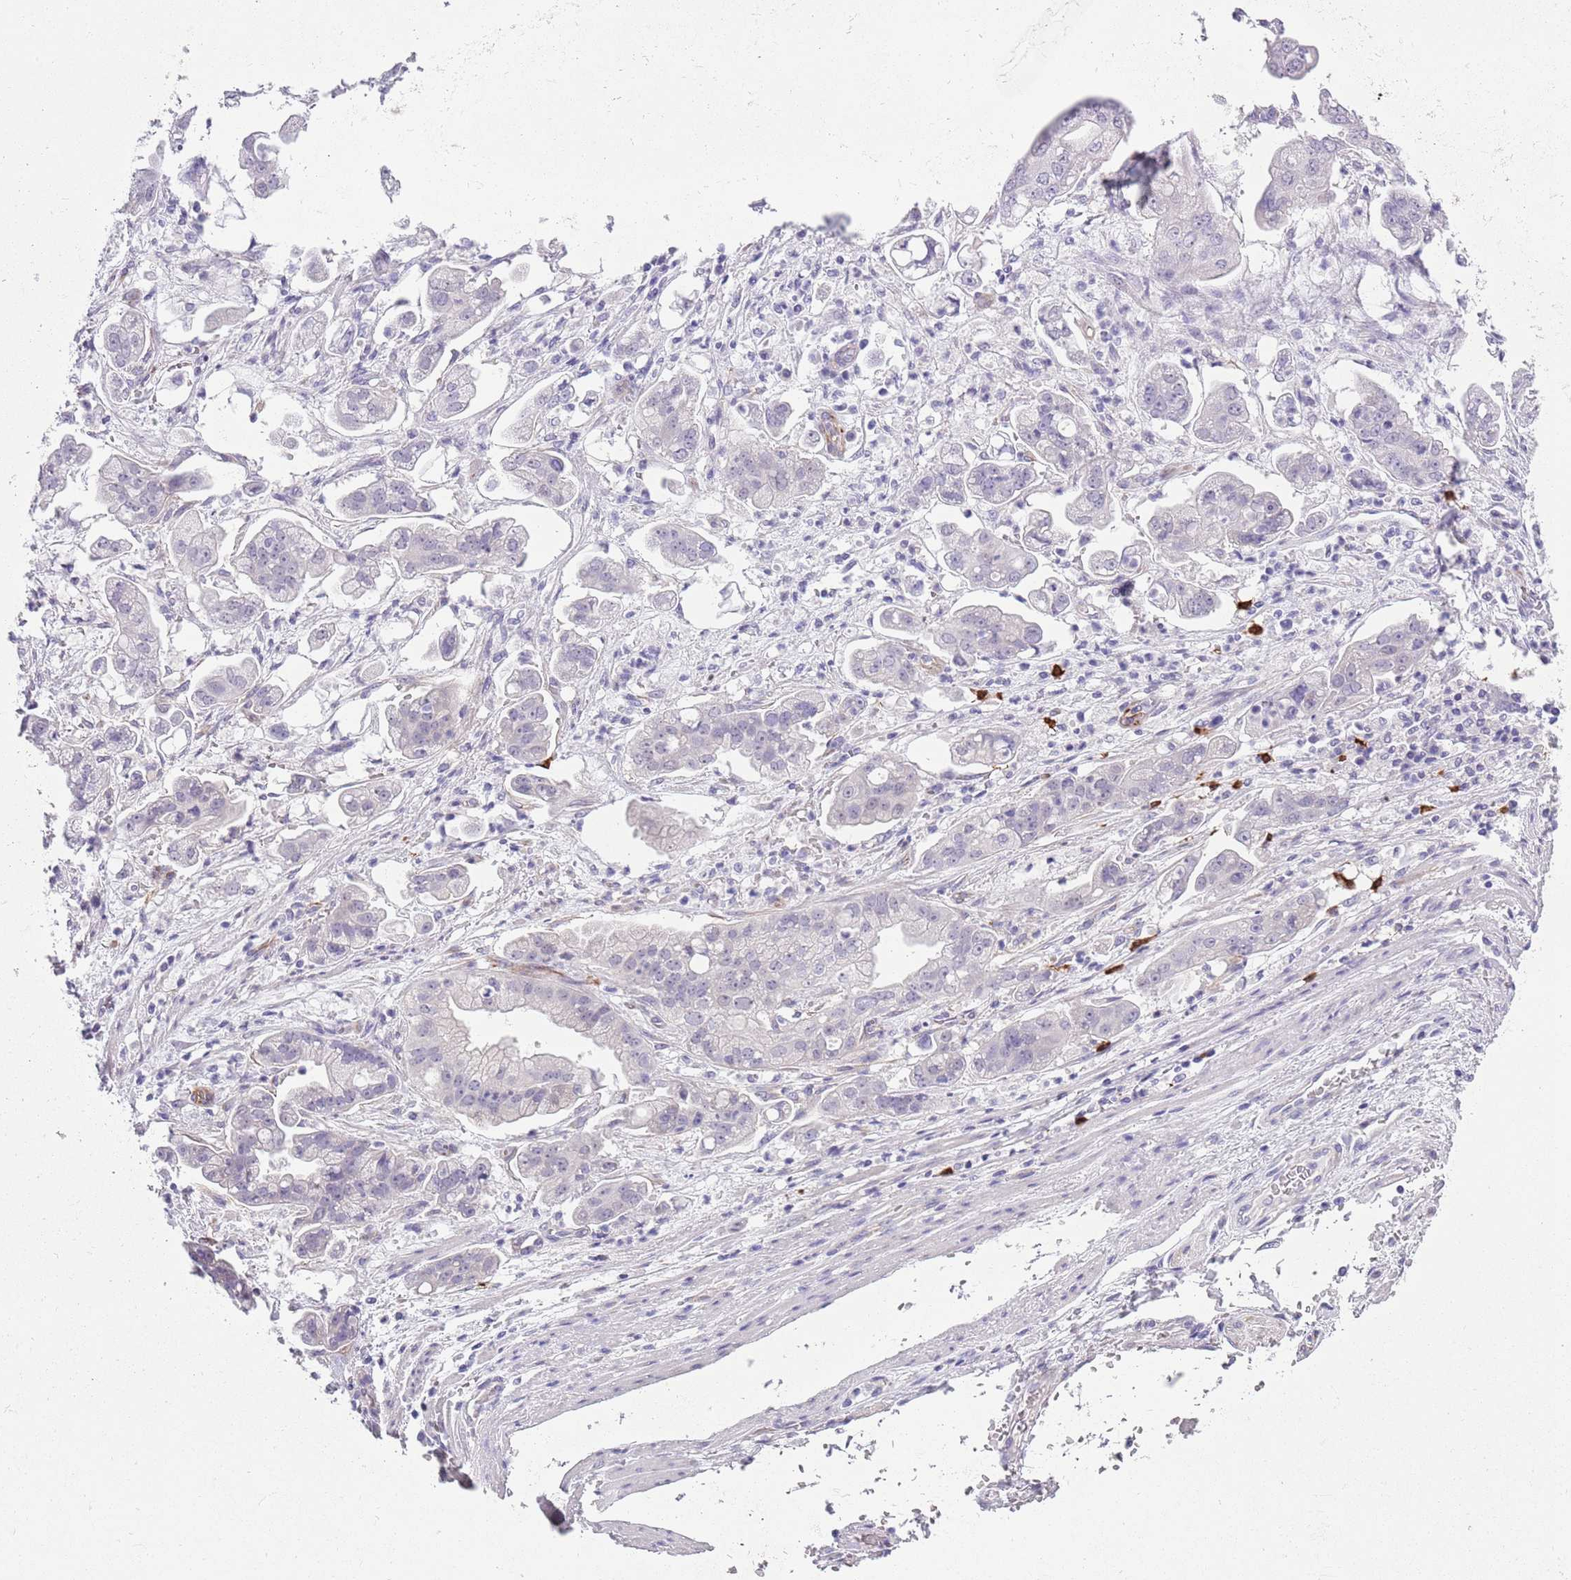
{"staining": {"intensity": "negative", "quantity": "none", "location": "none"}, "tissue": "stomach cancer", "cell_type": "Tumor cells", "image_type": "cancer", "snomed": [{"axis": "morphology", "description": "Adenocarcinoma, NOS"}, {"axis": "topography", "description": "Stomach"}], "caption": "Immunohistochemistry image of human stomach cancer (adenocarcinoma) stained for a protein (brown), which demonstrates no expression in tumor cells.", "gene": "TSGA13", "patient": {"sex": "male", "age": 62}}